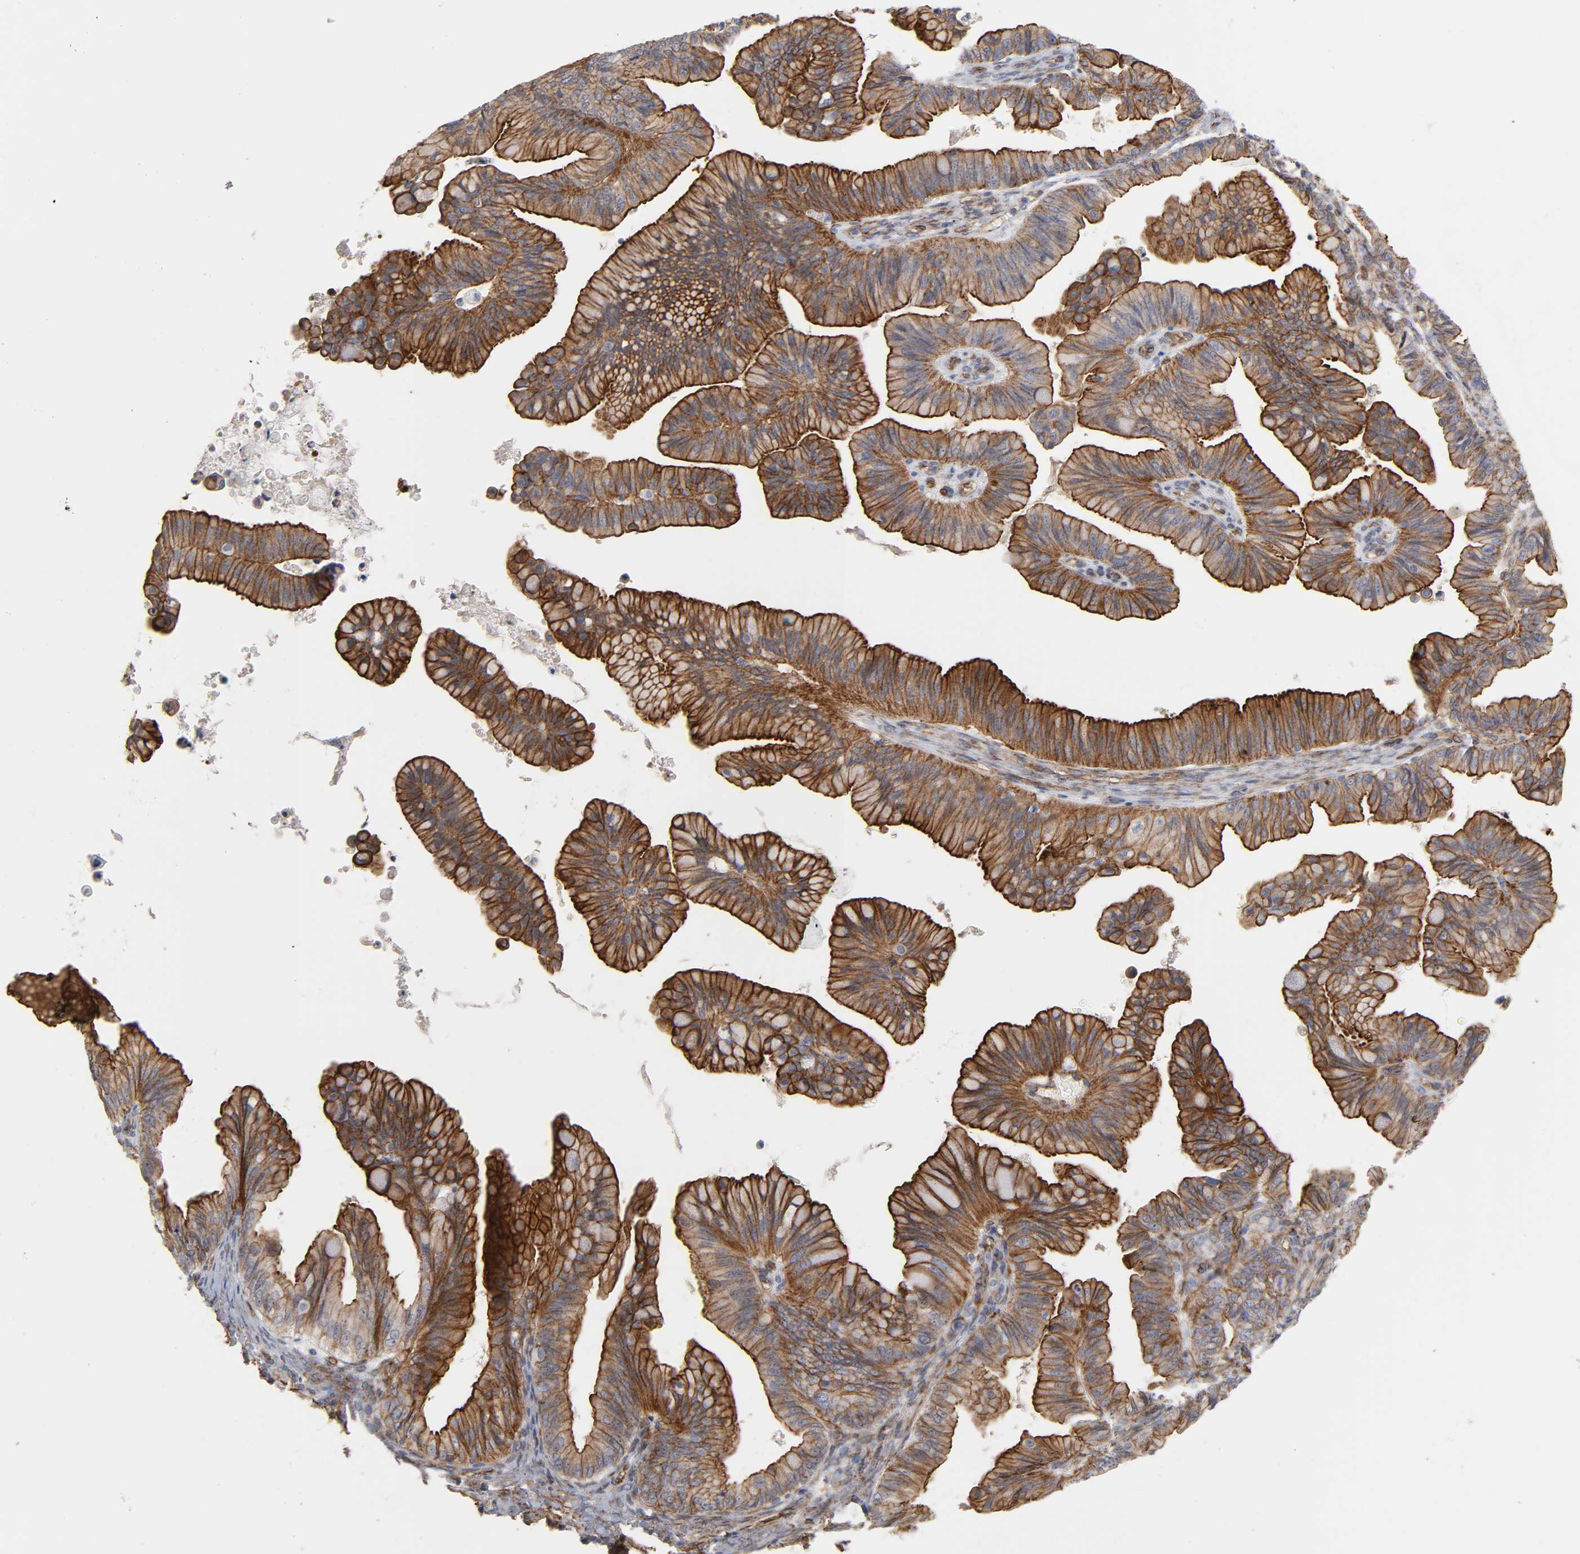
{"staining": {"intensity": "strong", "quantity": ">75%", "location": "cytoplasmic/membranous"}, "tissue": "ovarian cancer", "cell_type": "Tumor cells", "image_type": "cancer", "snomed": [{"axis": "morphology", "description": "Cystadenocarcinoma, mucinous, NOS"}, {"axis": "topography", "description": "Ovary"}], "caption": "Strong cytoplasmic/membranous expression is seen in about >75% of tumor cells in mucinous cystadenocarcinoma (ovarian).", "gene": "SPTAN1", "patient": {"sex": "female", "age": 36}}